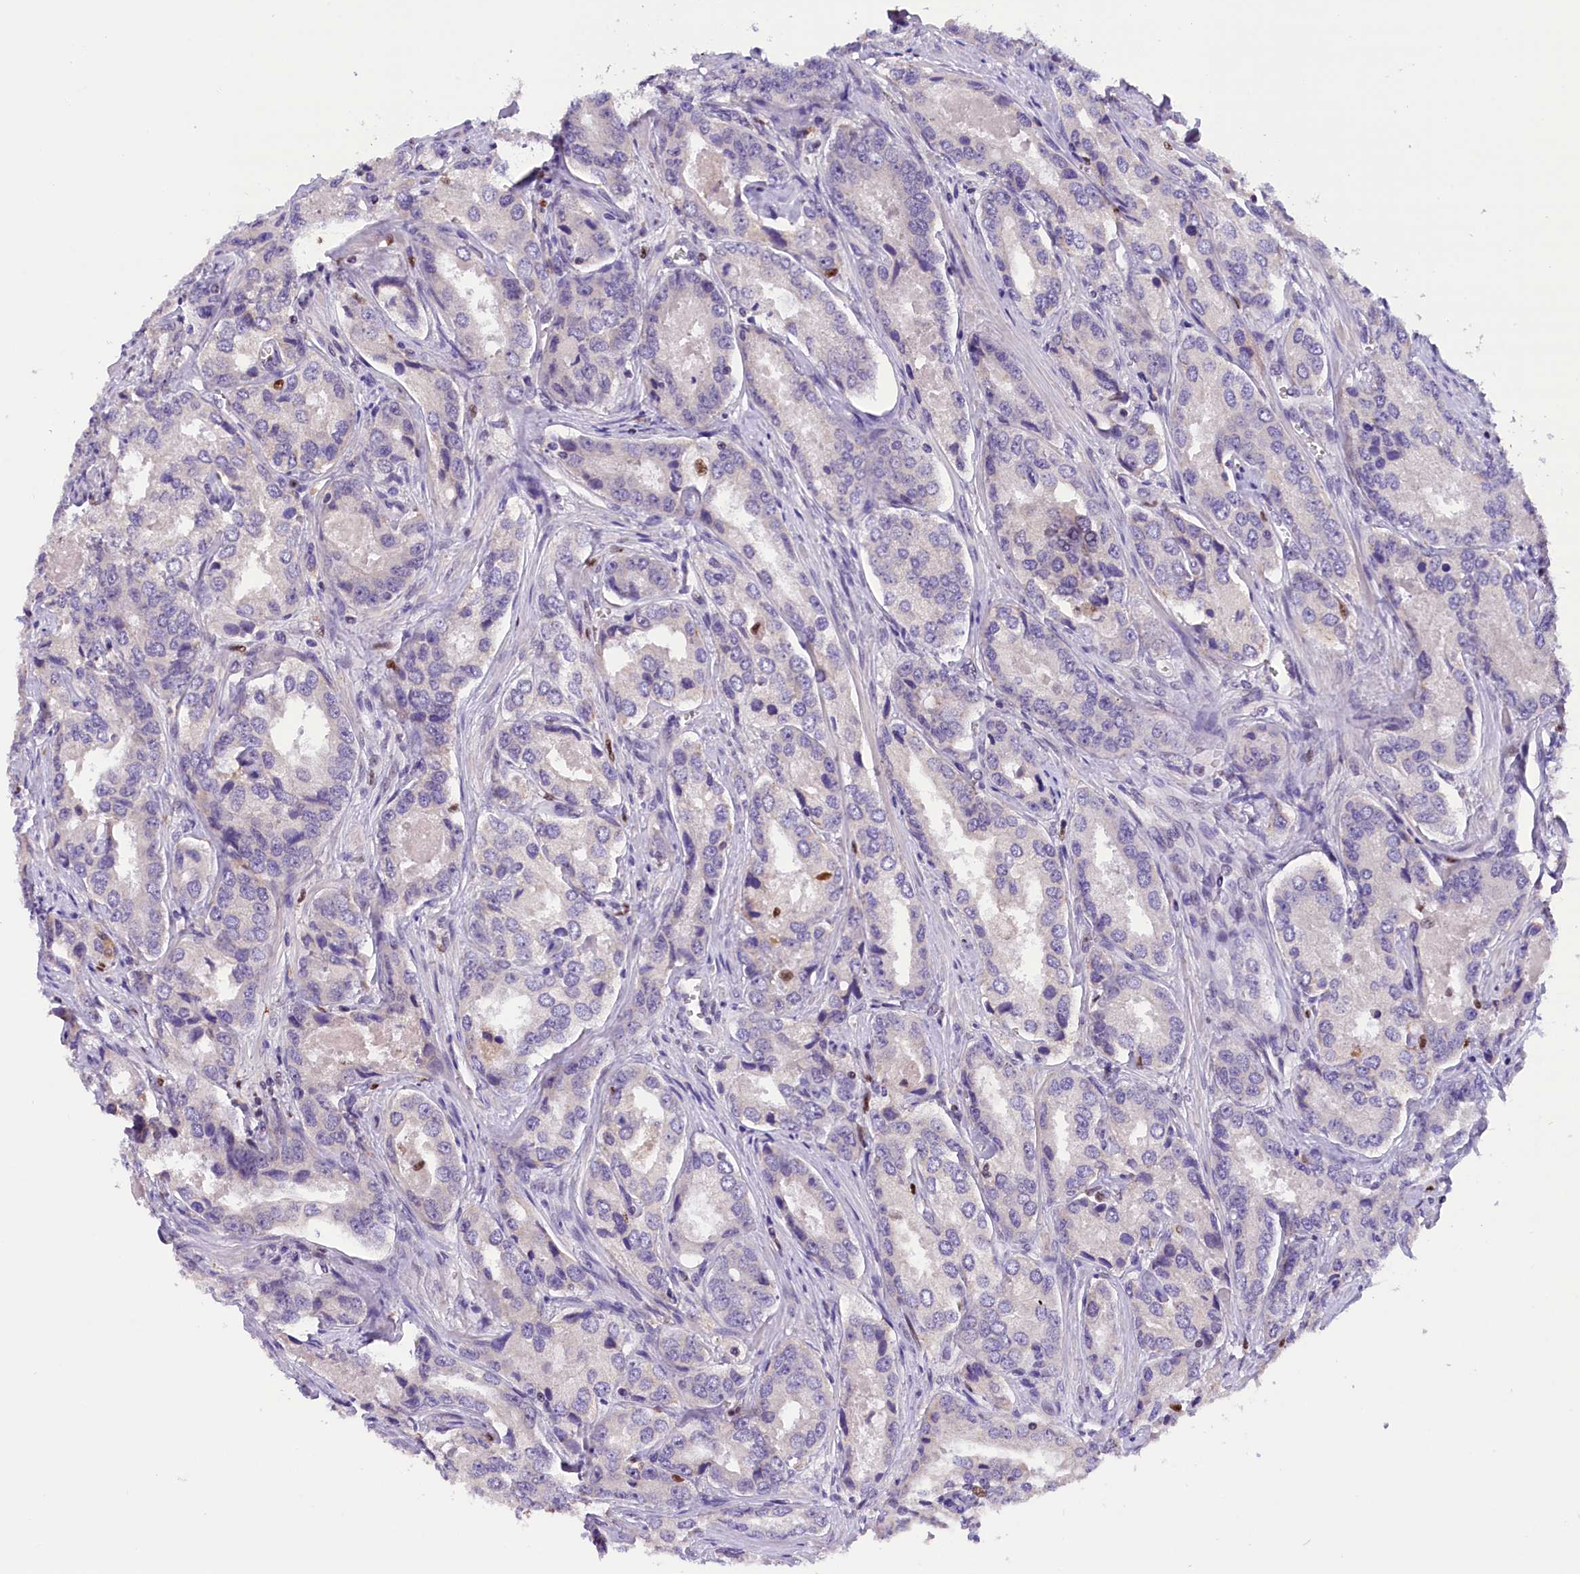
{"staining": {"intensity": "negative", "quantity": "none", "location": "none"}, "tissue": "prostate cancer", "cell_type": "Tumor cells", "image_type": "cancer", "snomed": [{"axis": "morphology", "description": "Adenocarcinoma, Low grade"}, {"axis": "topography", "description": "Prostate"}], "caption": "Protein analysis of prostate cancer exhibits no significant staining in tumor cells. (IHC, brightfield microscopy, high magnification).", "gene": "BTBD9", "patient": {"sex": "male", "age": 68}}